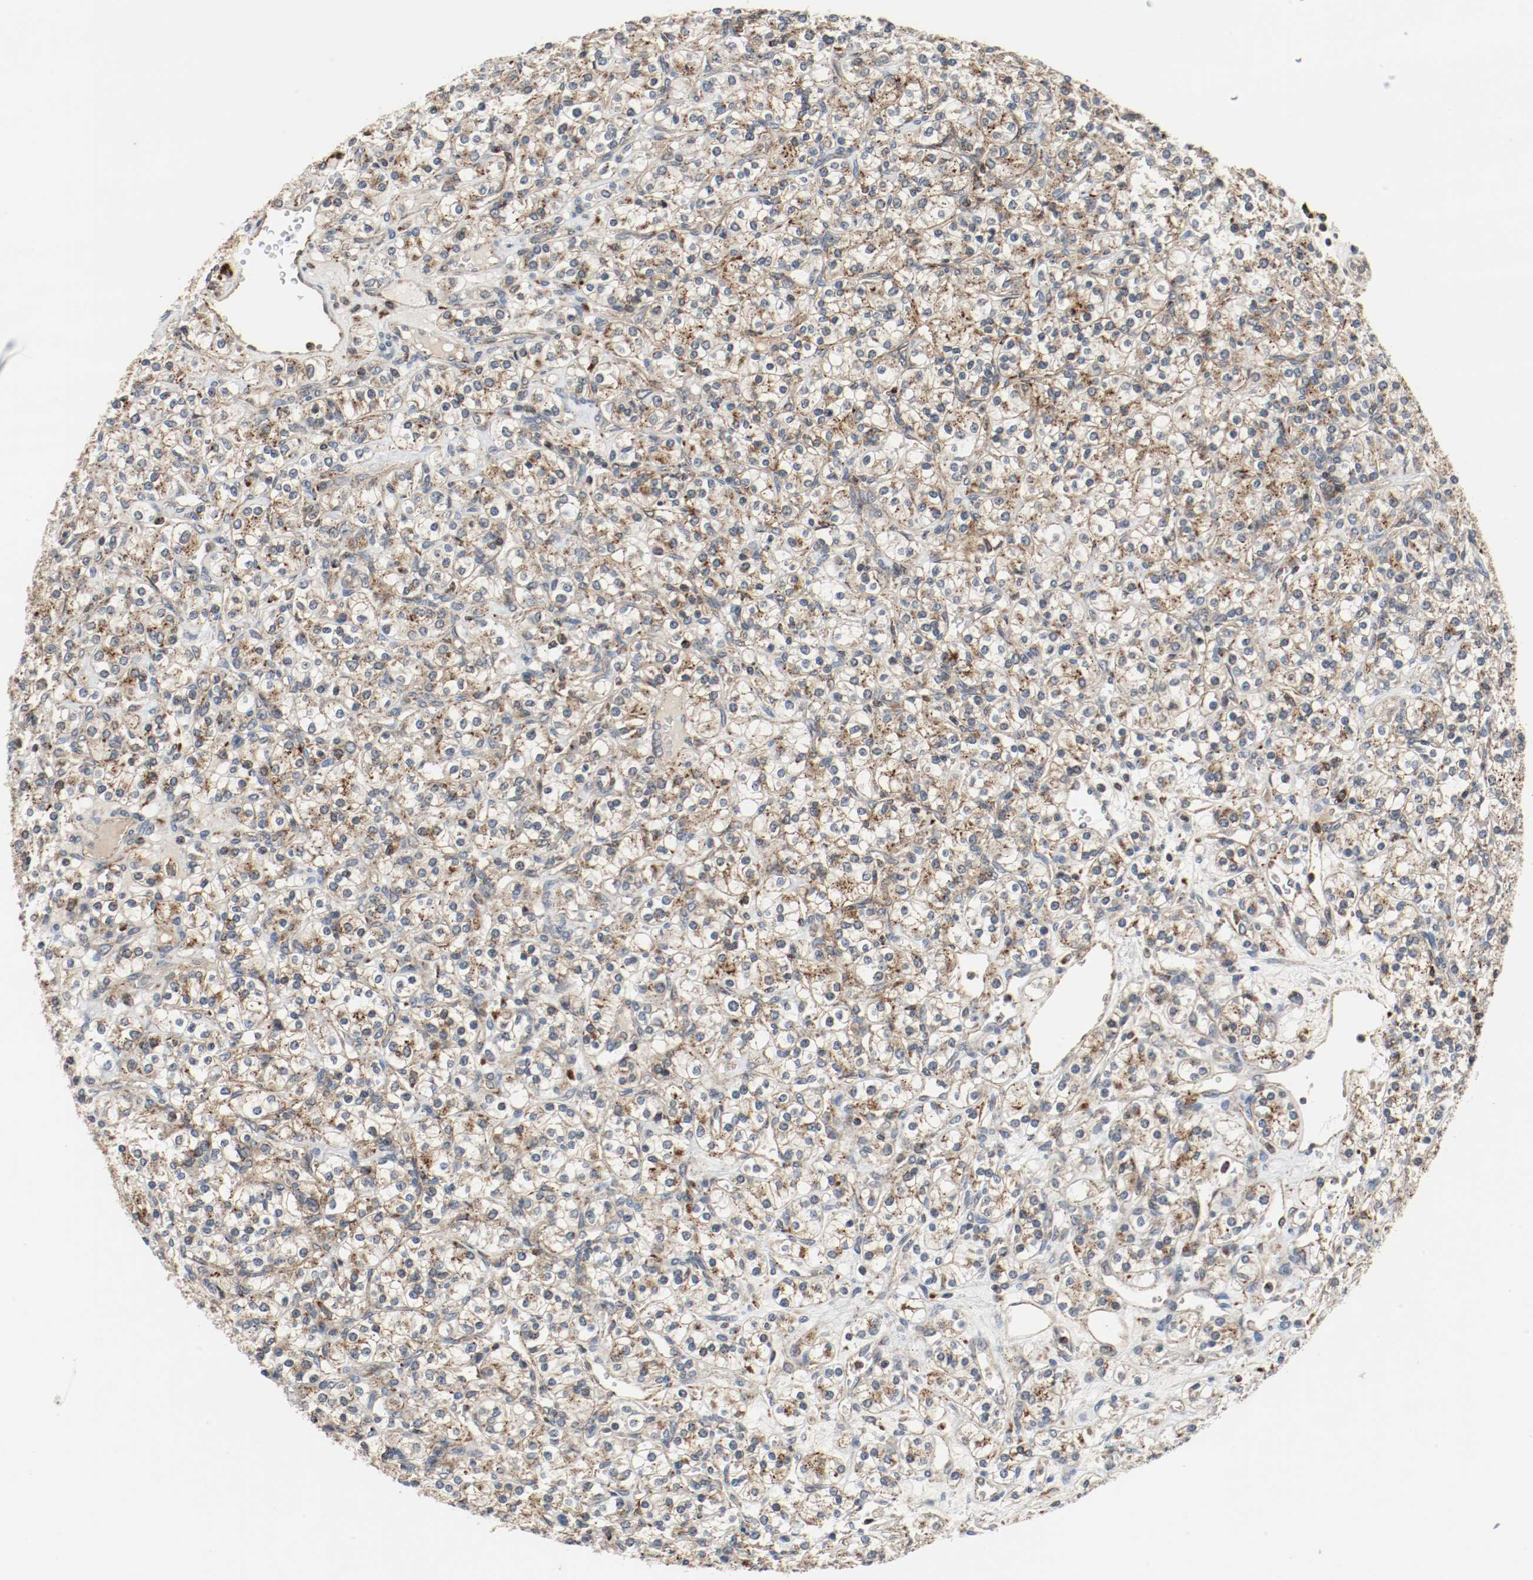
{"staining": {"intensity": "moderate", "quantity": ">75%", "location": "cytoplasmic/membranous"}, "tissue": "renal cancer", "cell_type": "Tumor cells", "image_type": "cancer", "snomed": [{"axis": "morphology", "description": "Adenocarcinoma, NOS"}, {"axis": "topography", "description": "Kidney"}], "caption": "DAB immunohistochemical staining of human adenocarcinoma (renal) reveals moderate cytoplasmic/membranous protein positivity in about >75% of tumor cells.", "gene": "LAMP2", "patient": {"sex": "male", "age": 77}}